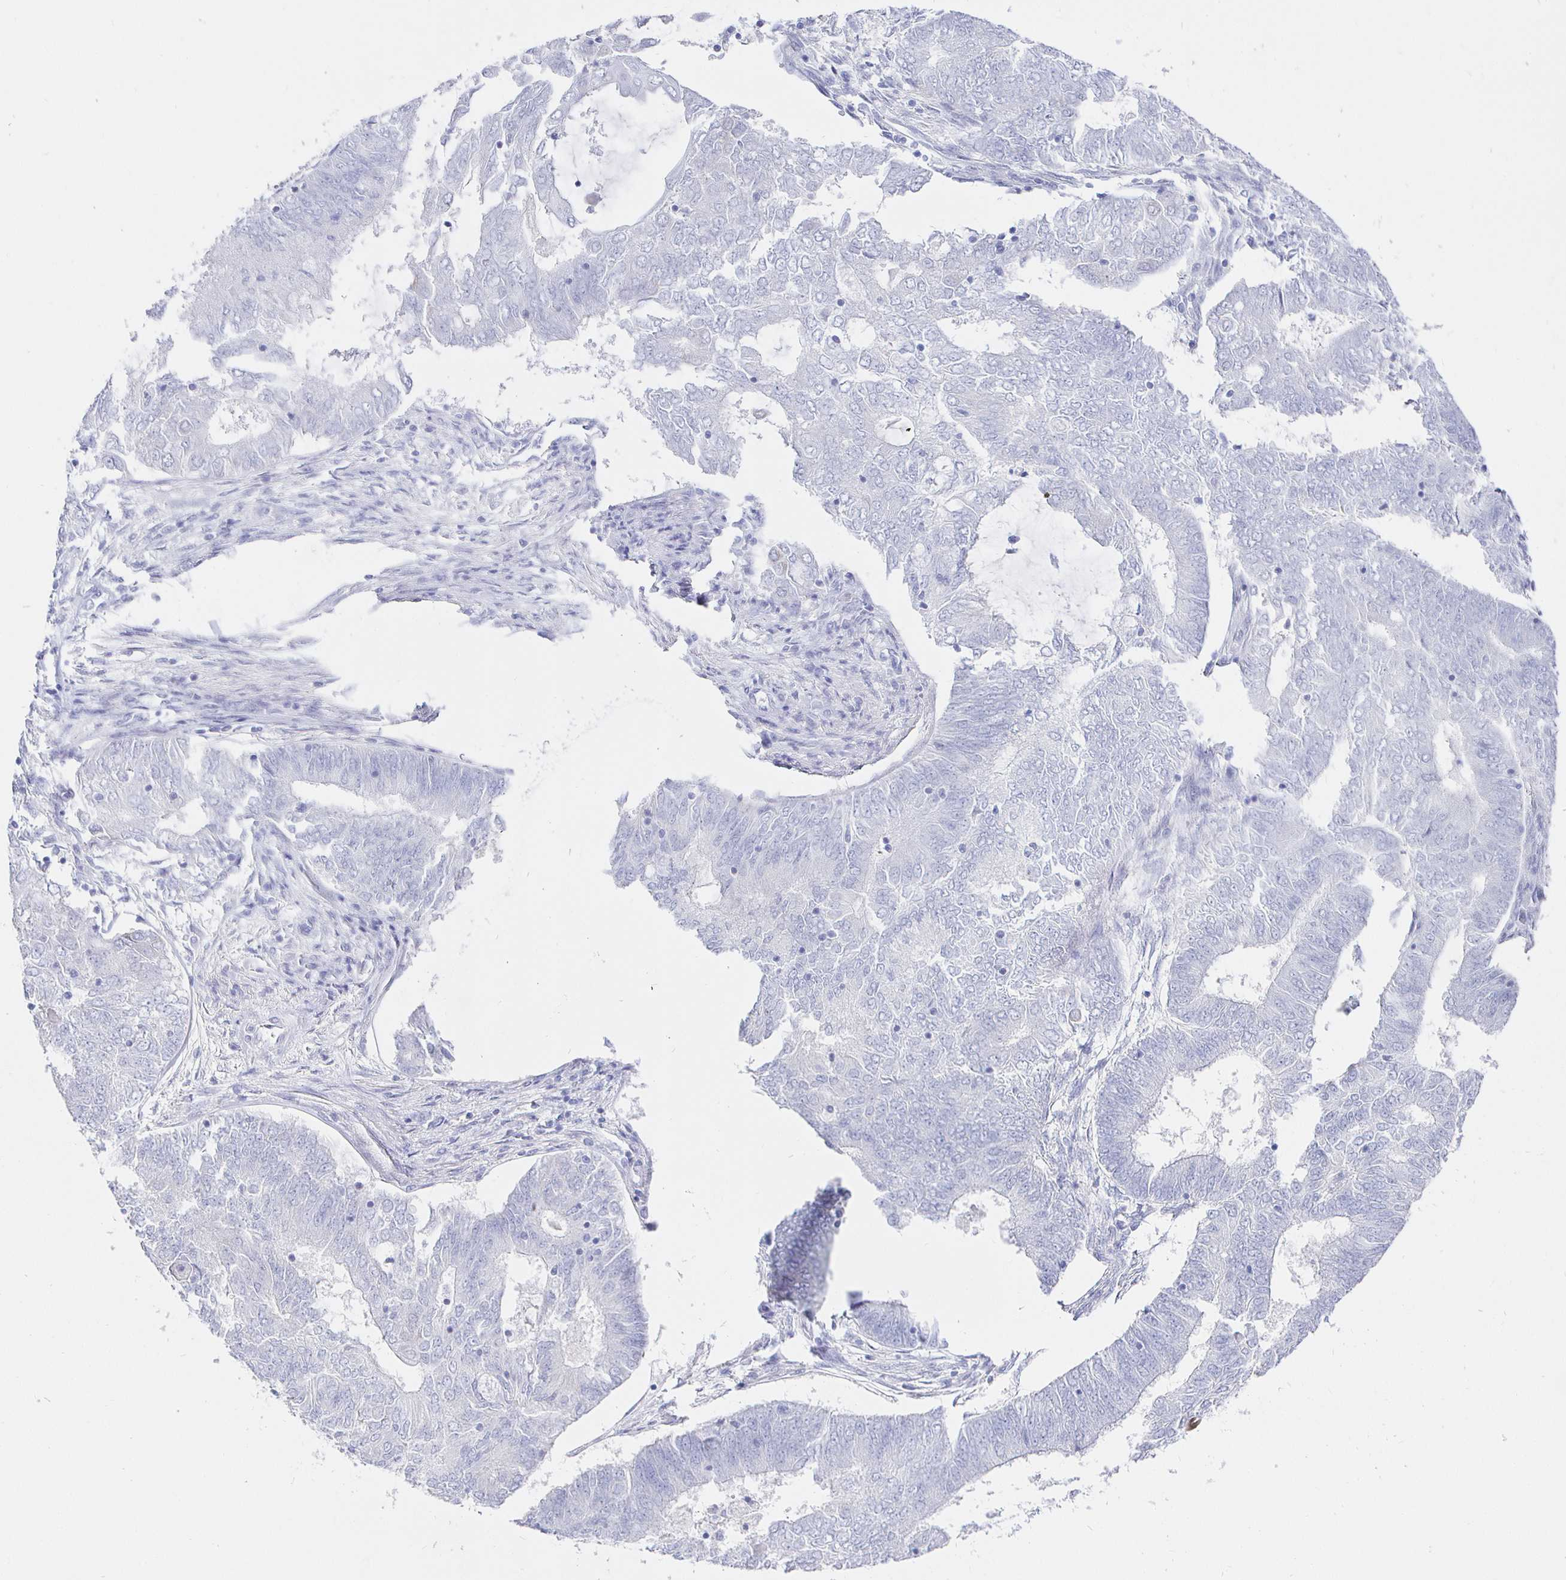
{"staining": {"intensity": "negative", "quantity": "none", "location": "none"}, "tissue": "endometrial cancer", "cell_type": "Tumor cells", "image_type": "cancer", "snomed": [{"axis": "morphology", "description": "Adenocarcinoma, NOS"}, {"axis": "topography", "description": "Endometrium"}], "caption": "Endometrial cancer was stained to show a protein in brown. There is no significant expression in tumor cells.", "gene": "CR2", "patient": {"sex": "female", "age": 62}}